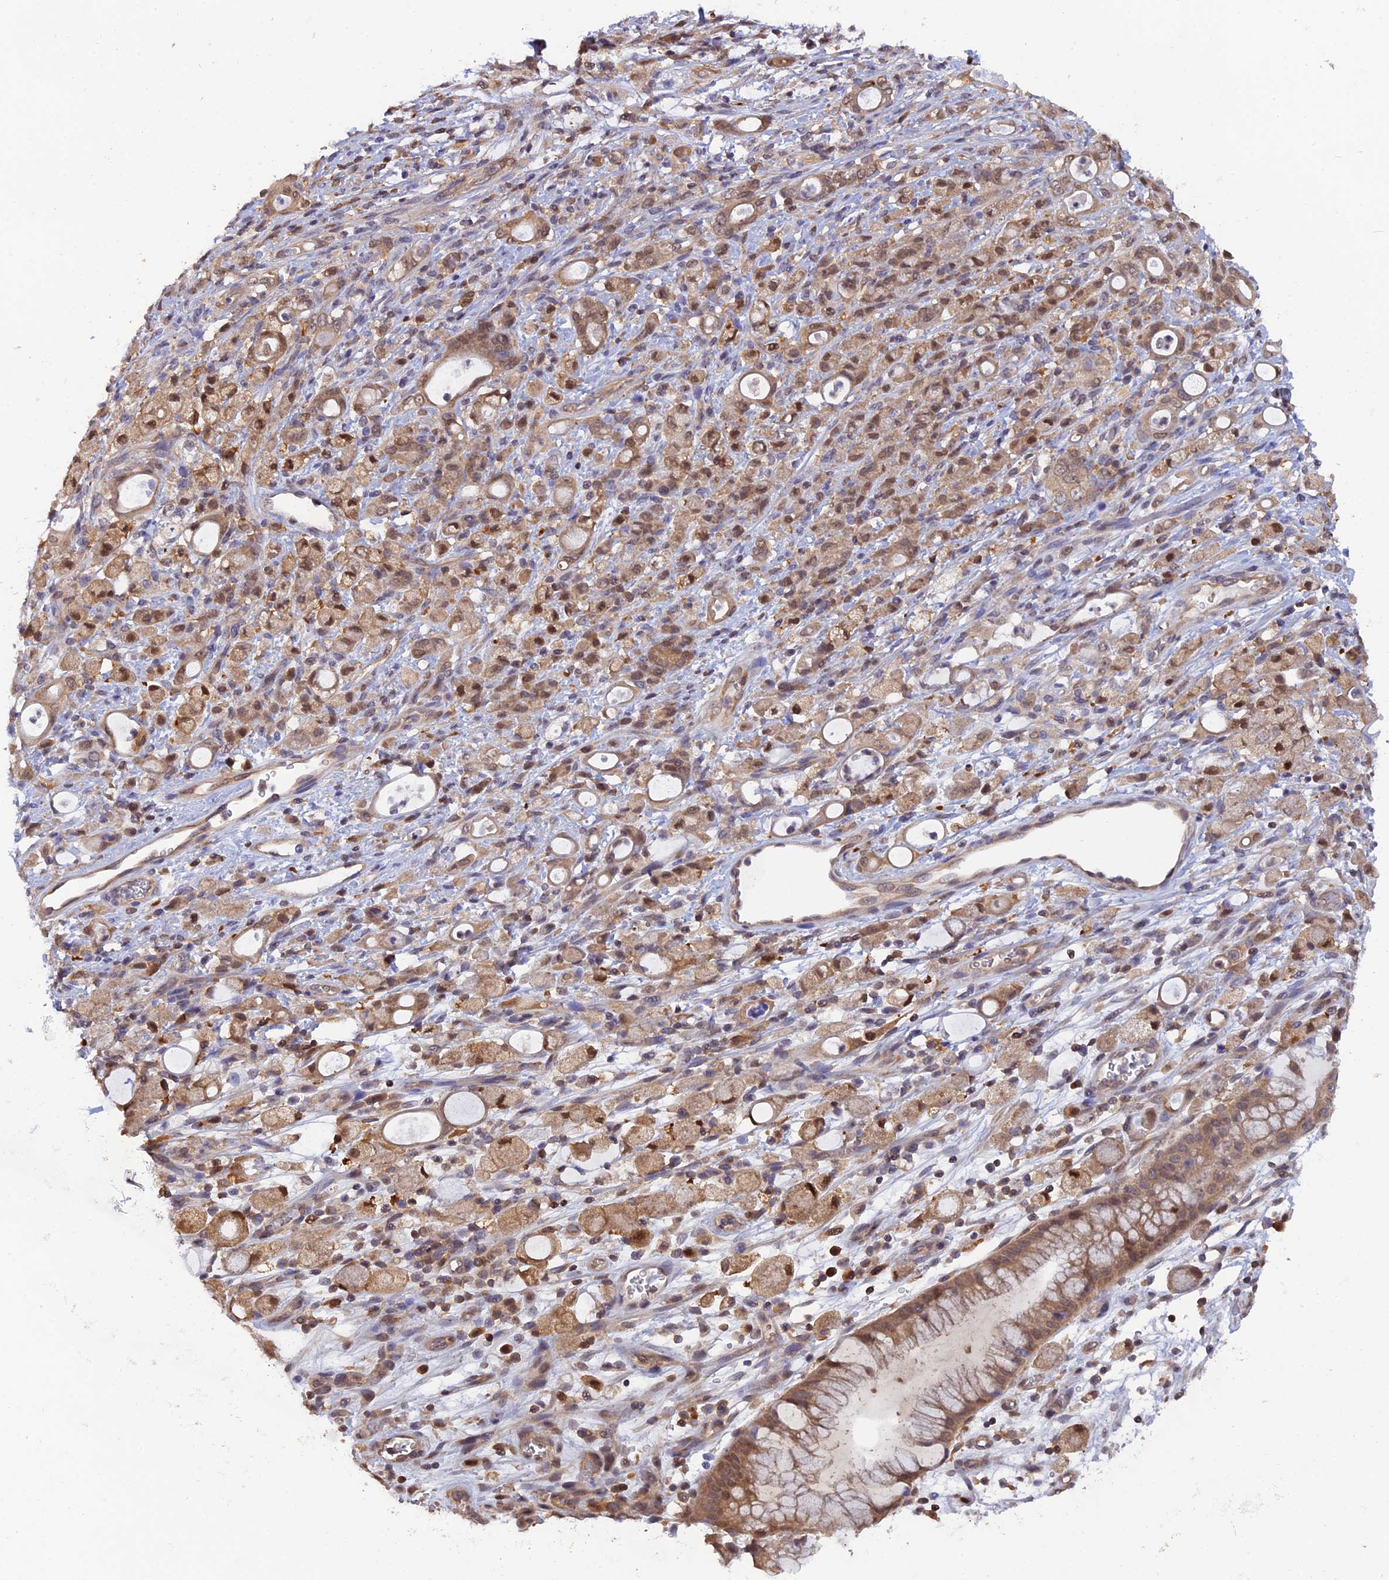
{"staining": {"intensity": "moderate", "quantity": ">75%", "location": "cytoplasmic/membranous,nuclear"}, "tissue": "stomach cancer", "cell_type": "Tumor cells", "image_type": "cancer", "snomed": [{"axis": "morphology", "description": "Adenocarcinoma, NOS"}, {"axis": "topography", "description": "Stomach"}], "caption": "The photomicrograph exhibits immunohistochemical staining of stomach adenocarcinoma. There is moderate cytoplasmic/membranous and nuclear expression is present in approximately >75% of tumor cells.", "gene": "HINT1", "patient": {"sex": "female", "age": 60}}